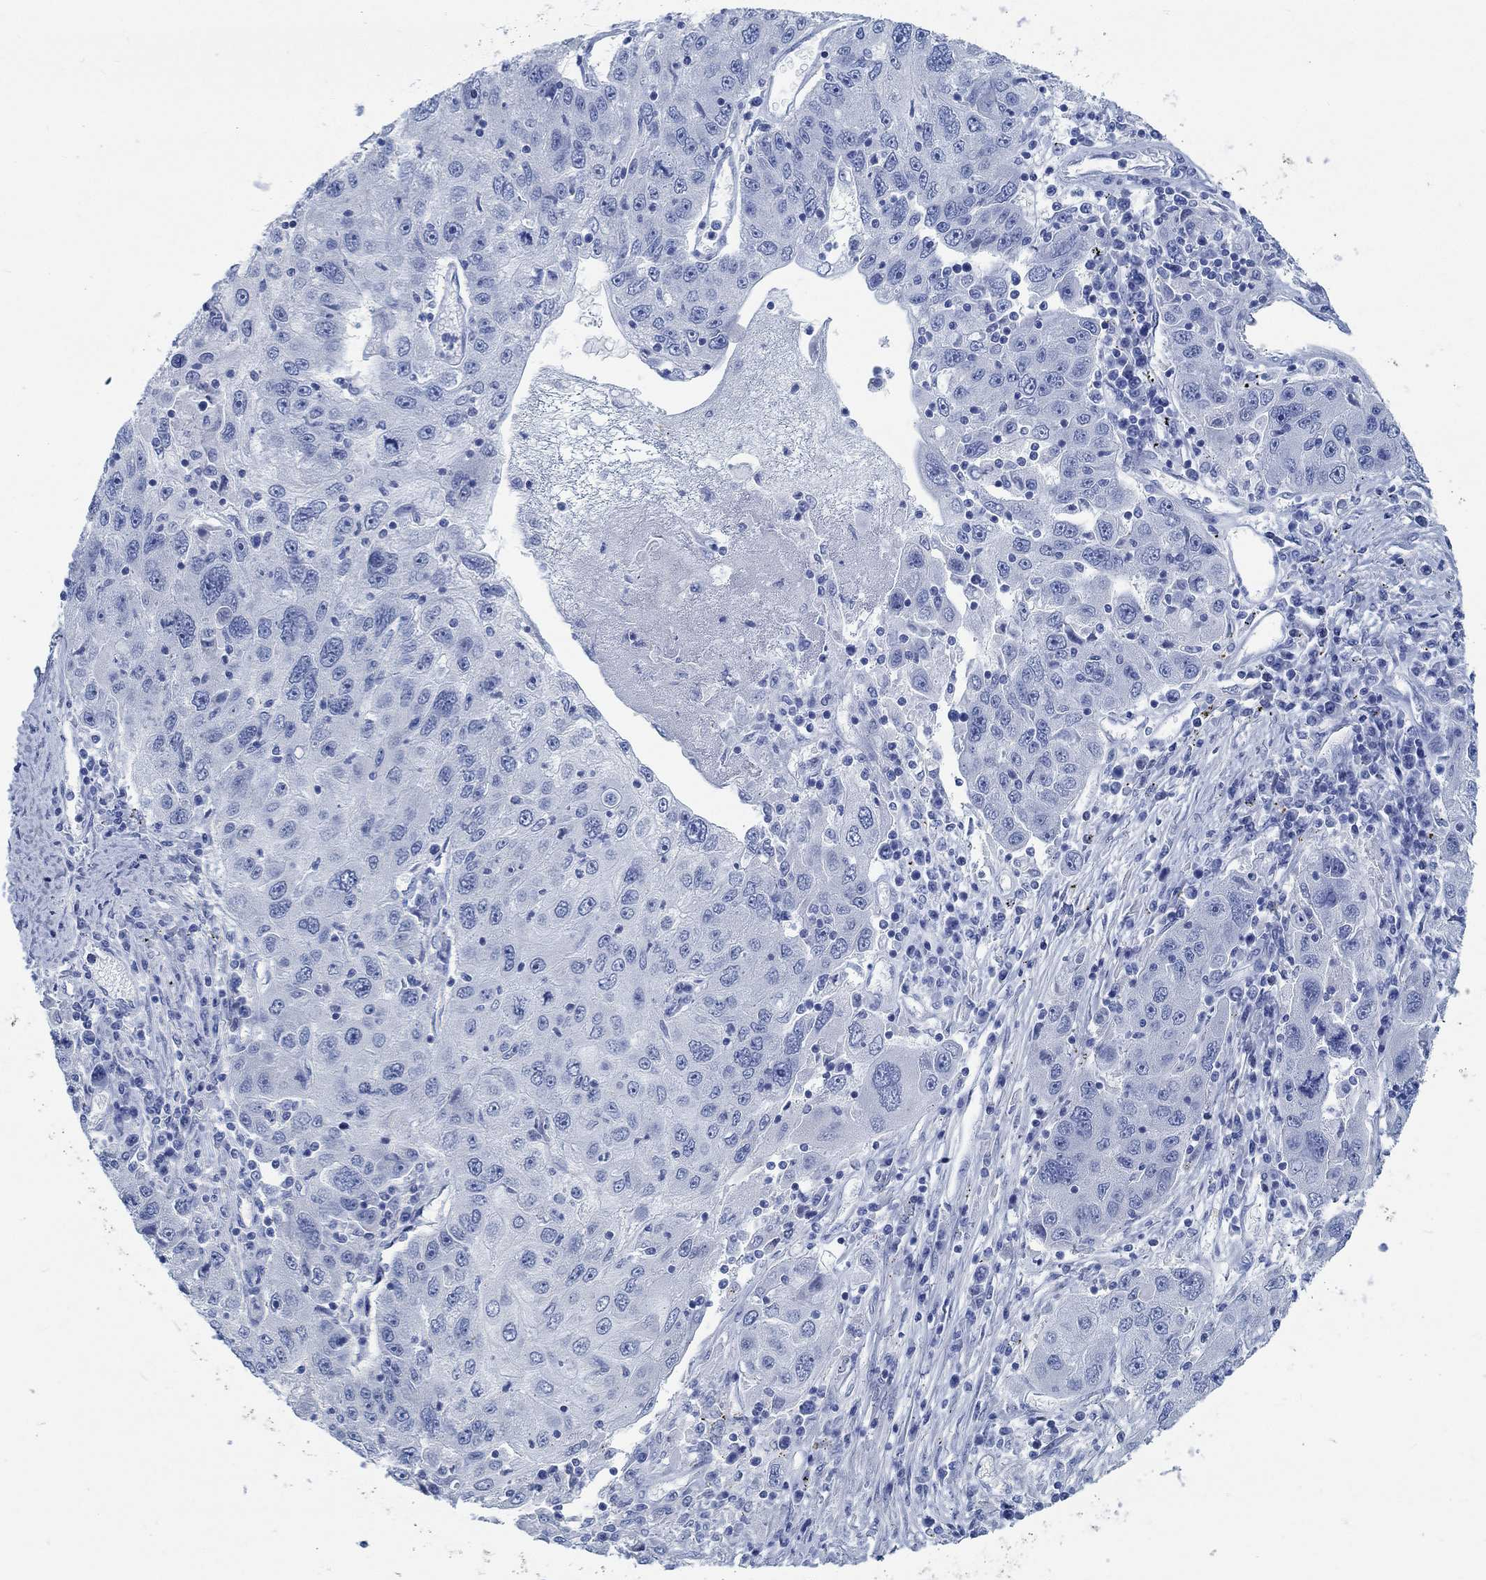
{"staining": {"intensity": "negative", "quantity": "none", "location": "none"}, "tissue": "stomach cancer", "cell_type": "Tumor cells", "image_type": "cancer", "snomed": [{"axis": "morphology", "description": "Adenocarcinoma, NOS"}, {"axis": "topography", "description": "Stomach"}], "caption": "Immunohistochemistry photomicrograph of stomach cancer stained for a protein (brown), which shows no positivity in tumor cells.", "gene": "RBM20", "patient": {"sex": "male", "age": 56}}